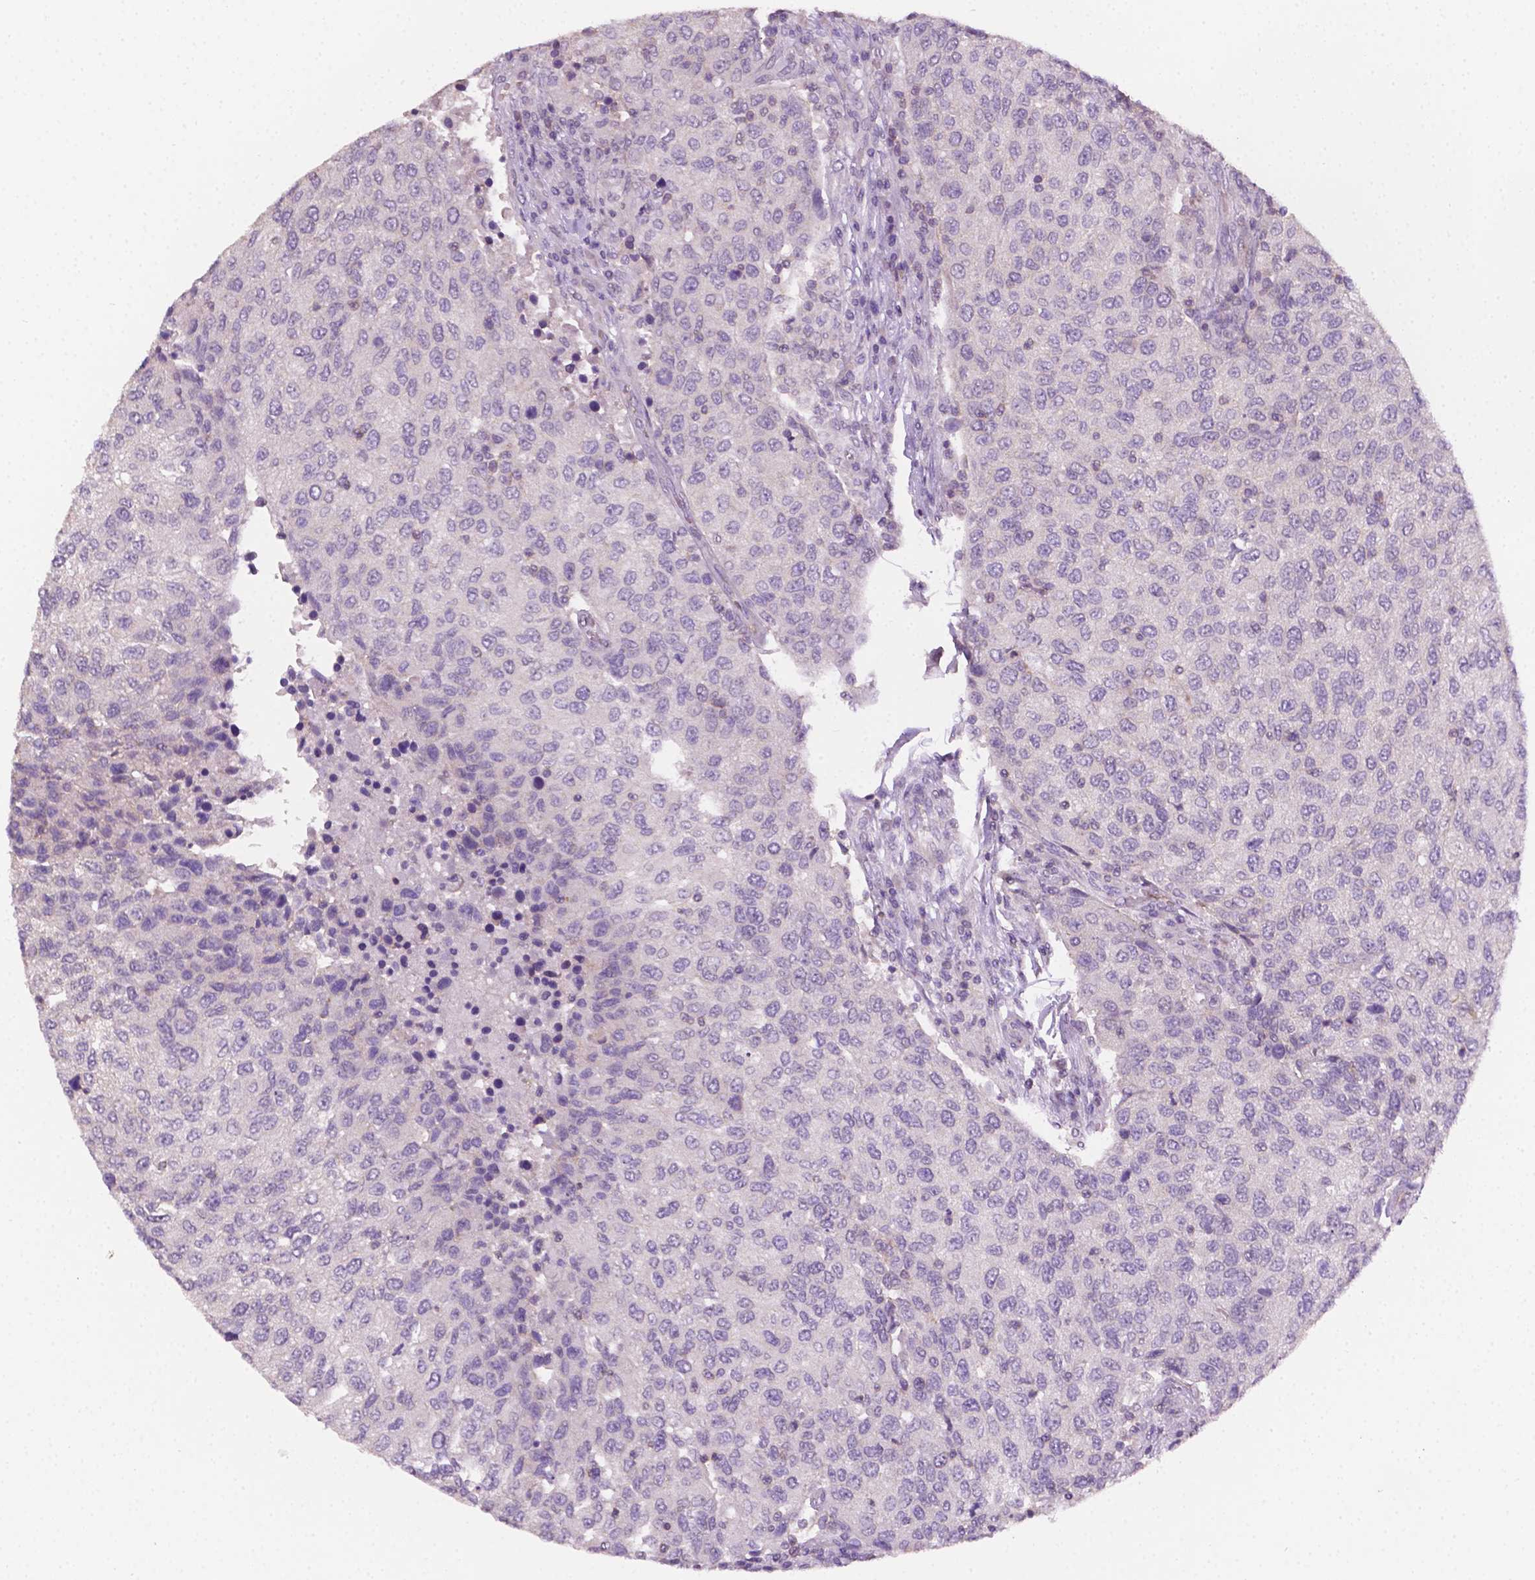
{"staining": {"intensity": "negative", "quantity": "none", "location": "none"}, "tissue": "urothelial cancer", "cell_type": "Tumor cells", "image_type": "cancer", "snomed": [{"axis": "morphology", "description": "Urothelial carcinoma, High grade"}, {"axis": "topography", "description": "Urinary bladder"}], "caption": "There is no significant expression in tumor cells of urothelial carcinoma (high-grade).", "gene": "EGFR", "patient": {"sex": "female", "age": 78}}